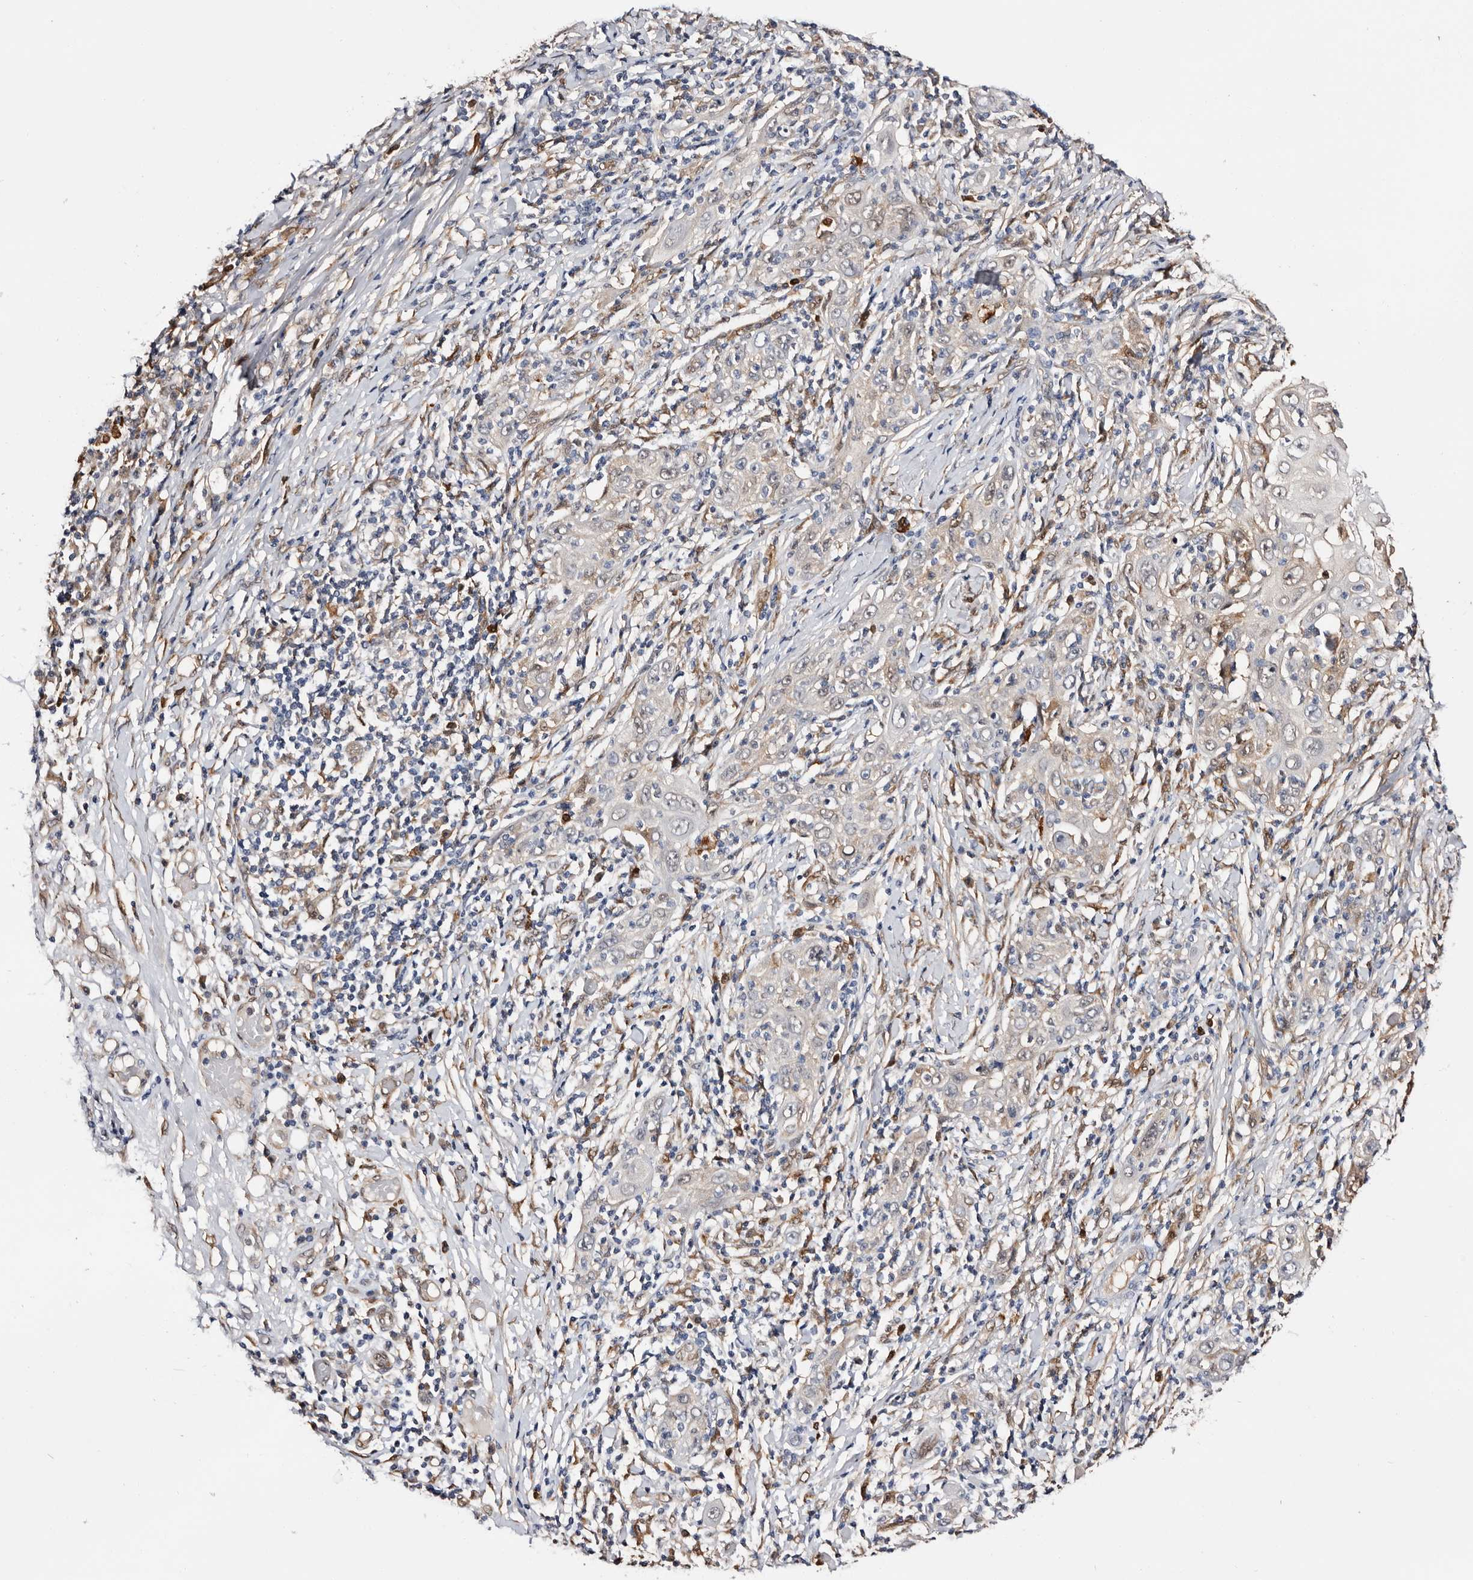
{"staining": {"intensity": "negative", "quantity": "none", "location": "none"}, "tissue": "skin cancer", "cell_type": "Tumor cells", "image_type": "cancer", "snomed": [{"axis": "morphology", "description": "Squamous cell carcinoma, NOS"}, {"axis": "topography", "description": "Skin"}], "caption": "An image of human skin squamous cell carcinoma is negative for staining in tumor cells. (DAB immunohistochemistry (IHC) visualized using brightfield microscopy, high magnification).", "gene": "TP53I3", "patient": {"sex": "female", "age": 88}}